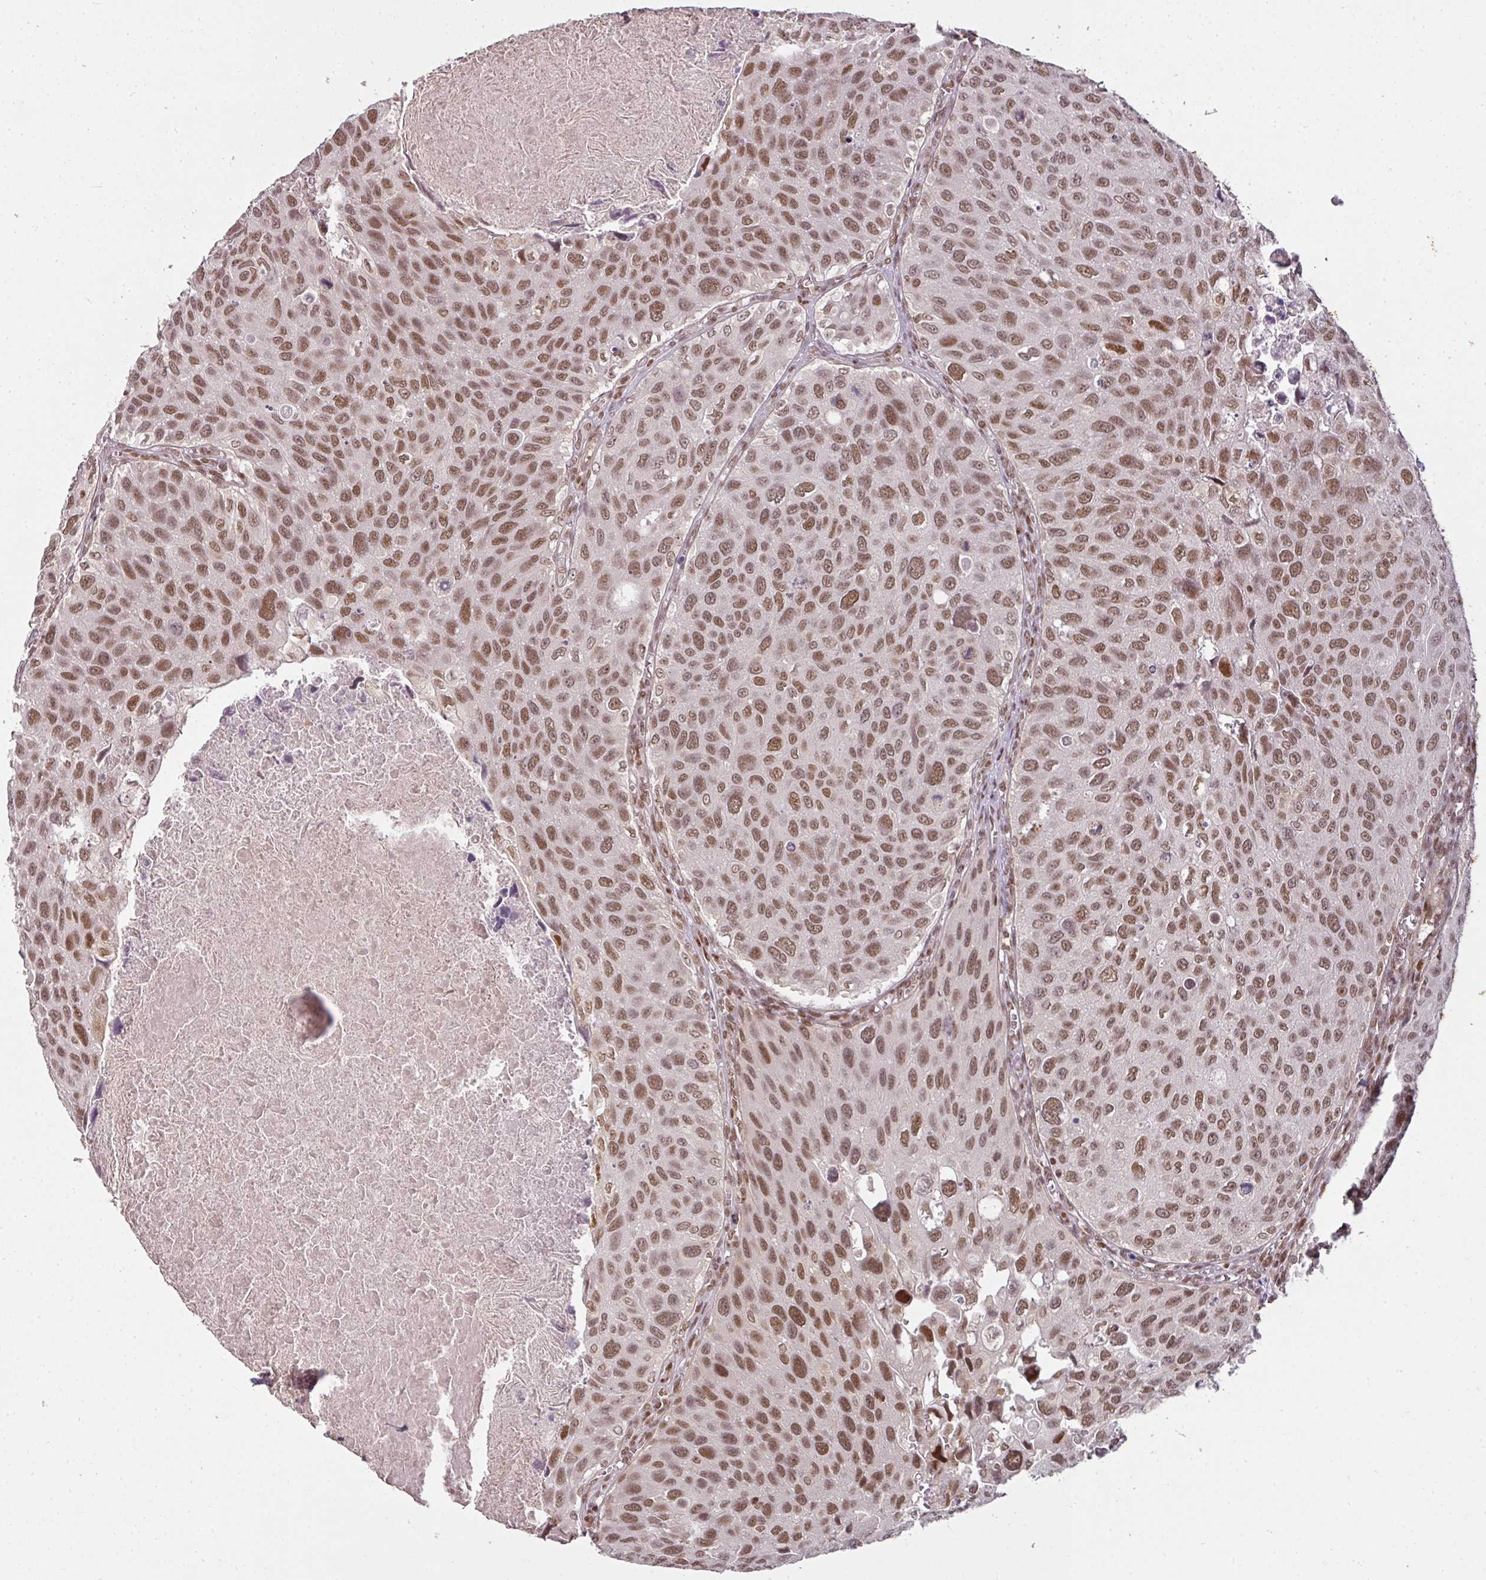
{"staining": {"intensity": "moderate", "quantity": ">75%", "location": "nuclear"}, "tissue": "urothelial cancer", "cell_type": "Tumor cells", "image_type": "cancer", "snomed": [{"axis": "morphology", "description": "Urothelial carcinoma, NOS"}, {"axis": "topography", "description": "Urinary bladder"}], "caption": "Urothelial cancer stained with DAB (3,3'-diaminobenzidine) immunohistochemistry shows medium levels of moderate nuclear positivity in approximately >75% of tumor cells.", "gene": "GPRIN2", "patient": {"sex": "male", "age": 80}}